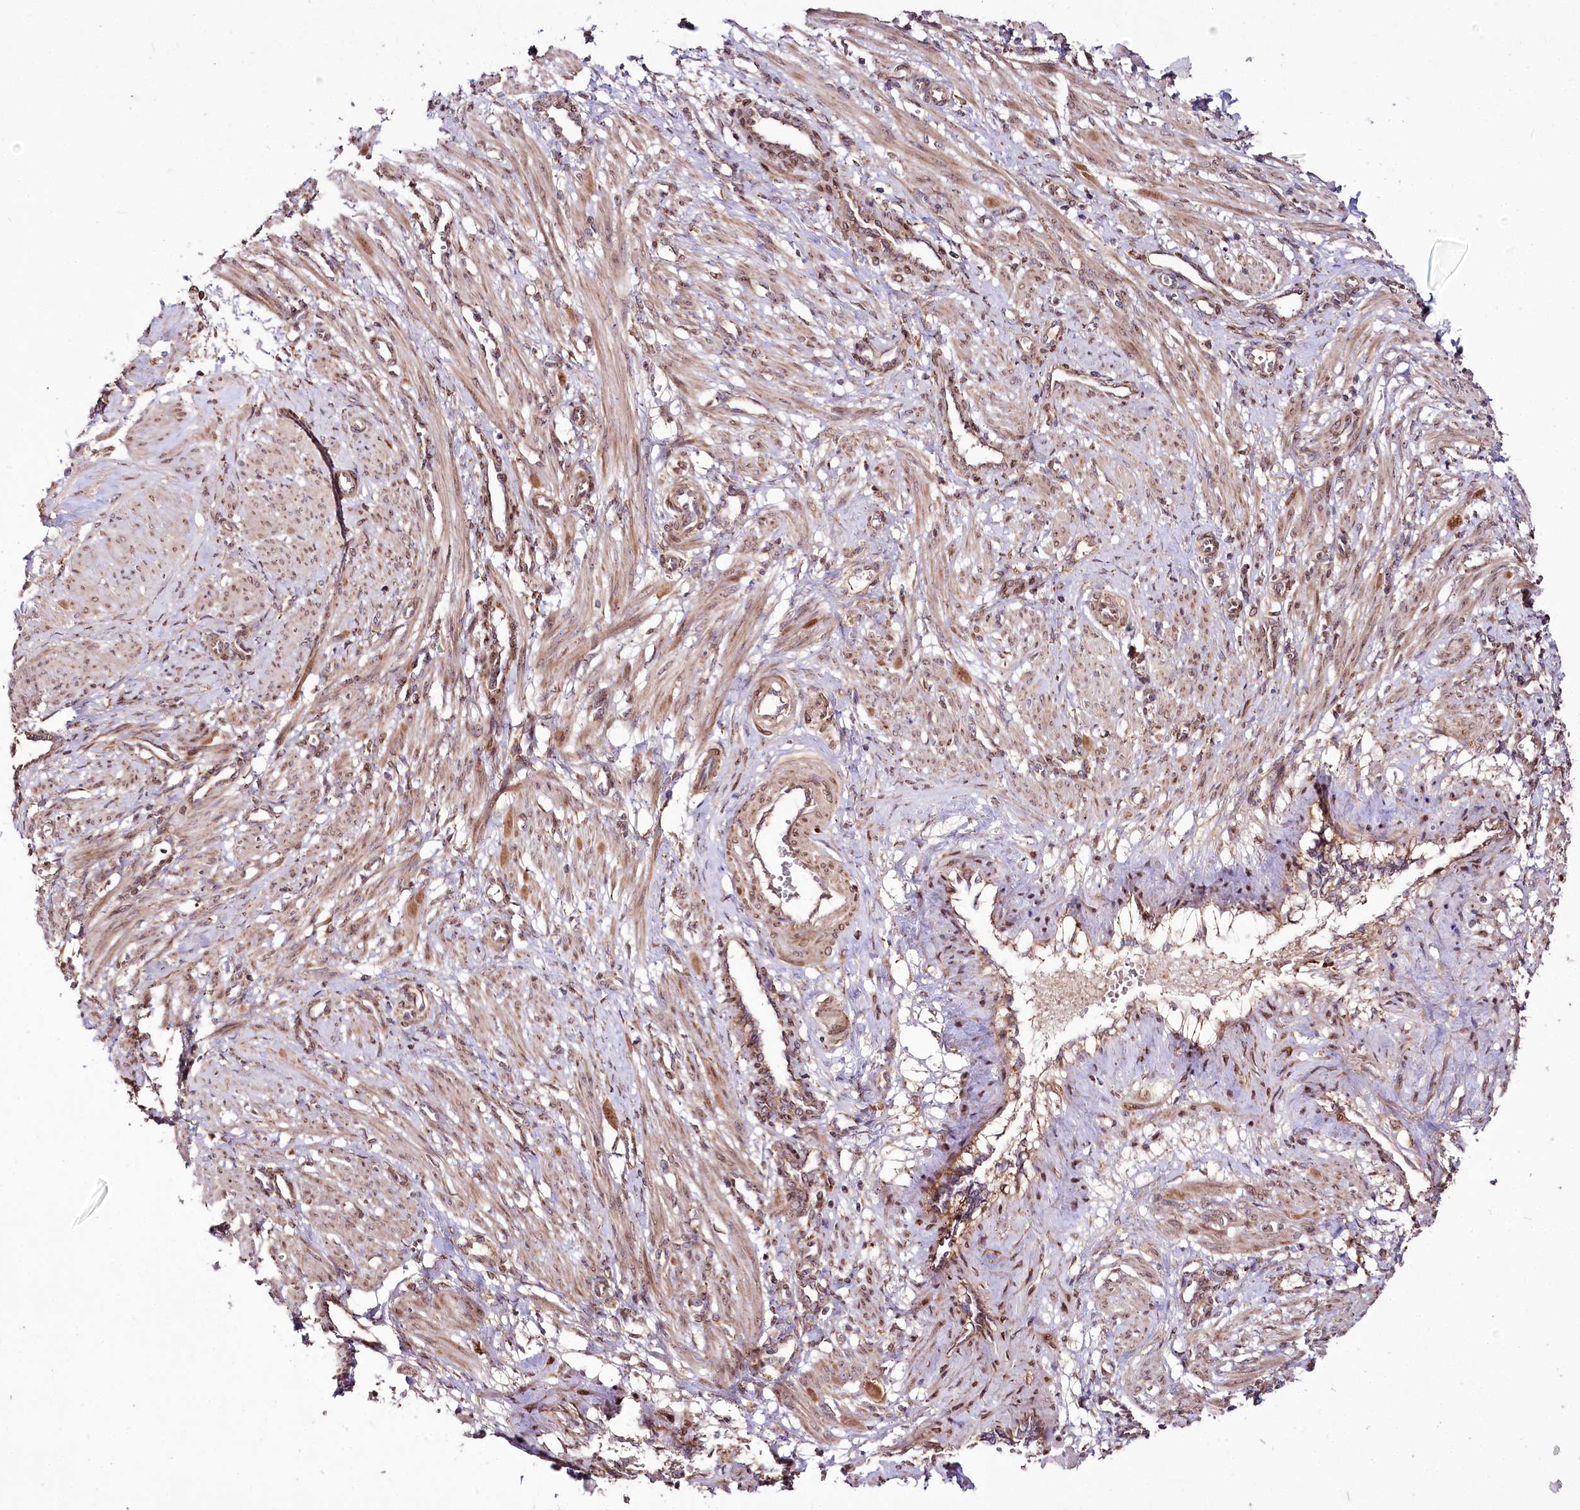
{"staining": {"intensity": "moderate", "quantity": ">75%", "location": "cytoplasmic/membranous,nuclear"}, "tissue": "smooth muscle", "cell_type": "Smooth muscle cells", "image_type": "normal", "snomed": [{"axis": "morphology", "description": "Normal tissue, NOS"}, {"axis": "topography", "description": "Endometrium"}], "caption": "A photomicrograph showing moderate cytoplasmic/membranous,nuclear positivity in about >75% of smooth muscle cells in normal smooth muscle, as visualized by brown immunohistochemical staining.", "gene": "RAB7A", "patient": {"sex": "female", "age": 33}}